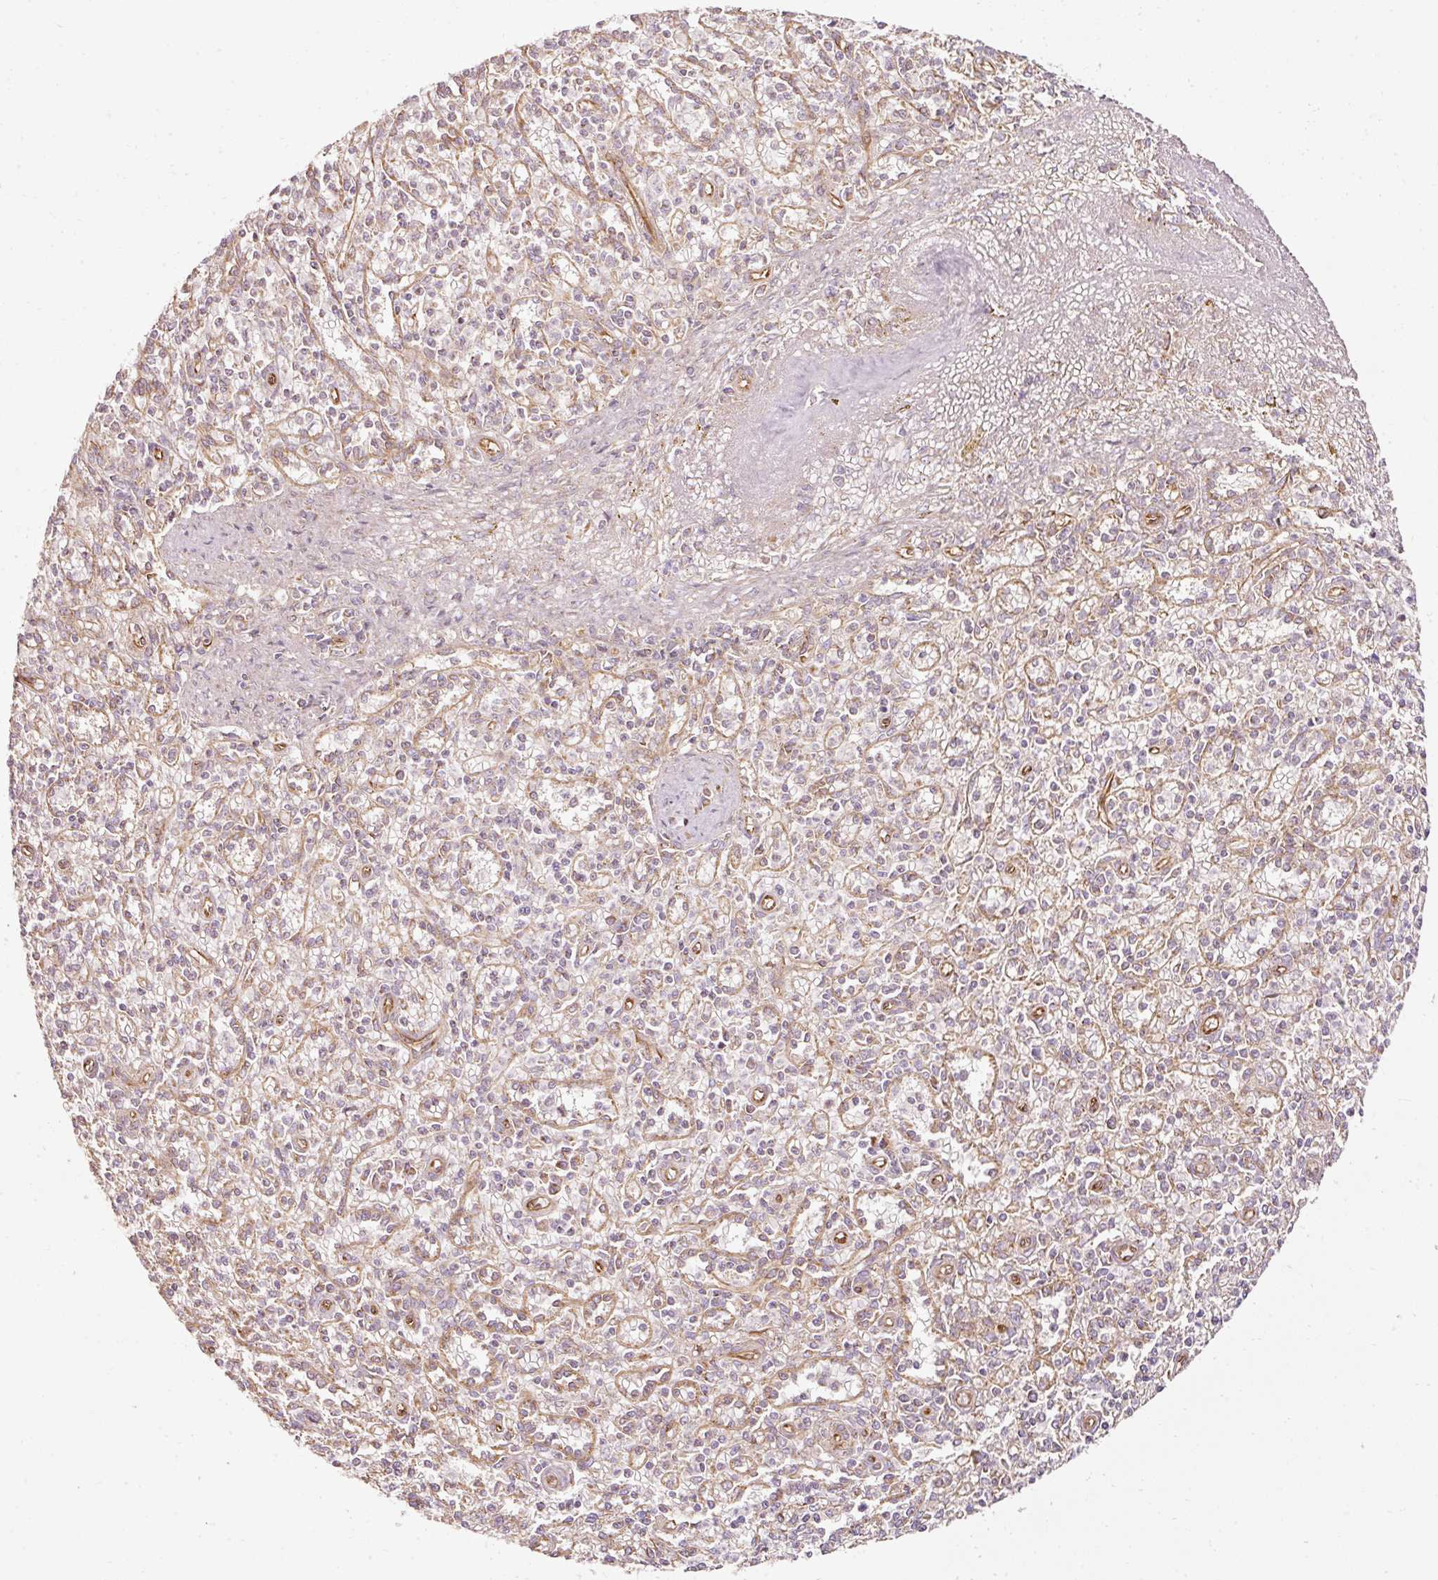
{"staining": {"intensity": "weak", "quantity": "25%-75%", "location": "cytoplasmic/membranous"}, "tissue": "spleen", "cell_type": "Cells in red pulp", "image_type": "normal", "snomed": [{"axis": "morphology", "description": "Normal tissue, NOS"}, {"axis": "topography", "description": "Spleen"}], "caption": "Immunohistochemistry of benign human spleen demonstrates low levels of weak cytoplasmic/membranous positivity in about 25%-75% of cells in red pulp.", "gene": "ISCU", "patient": {"sex": "female", "age": 70}}